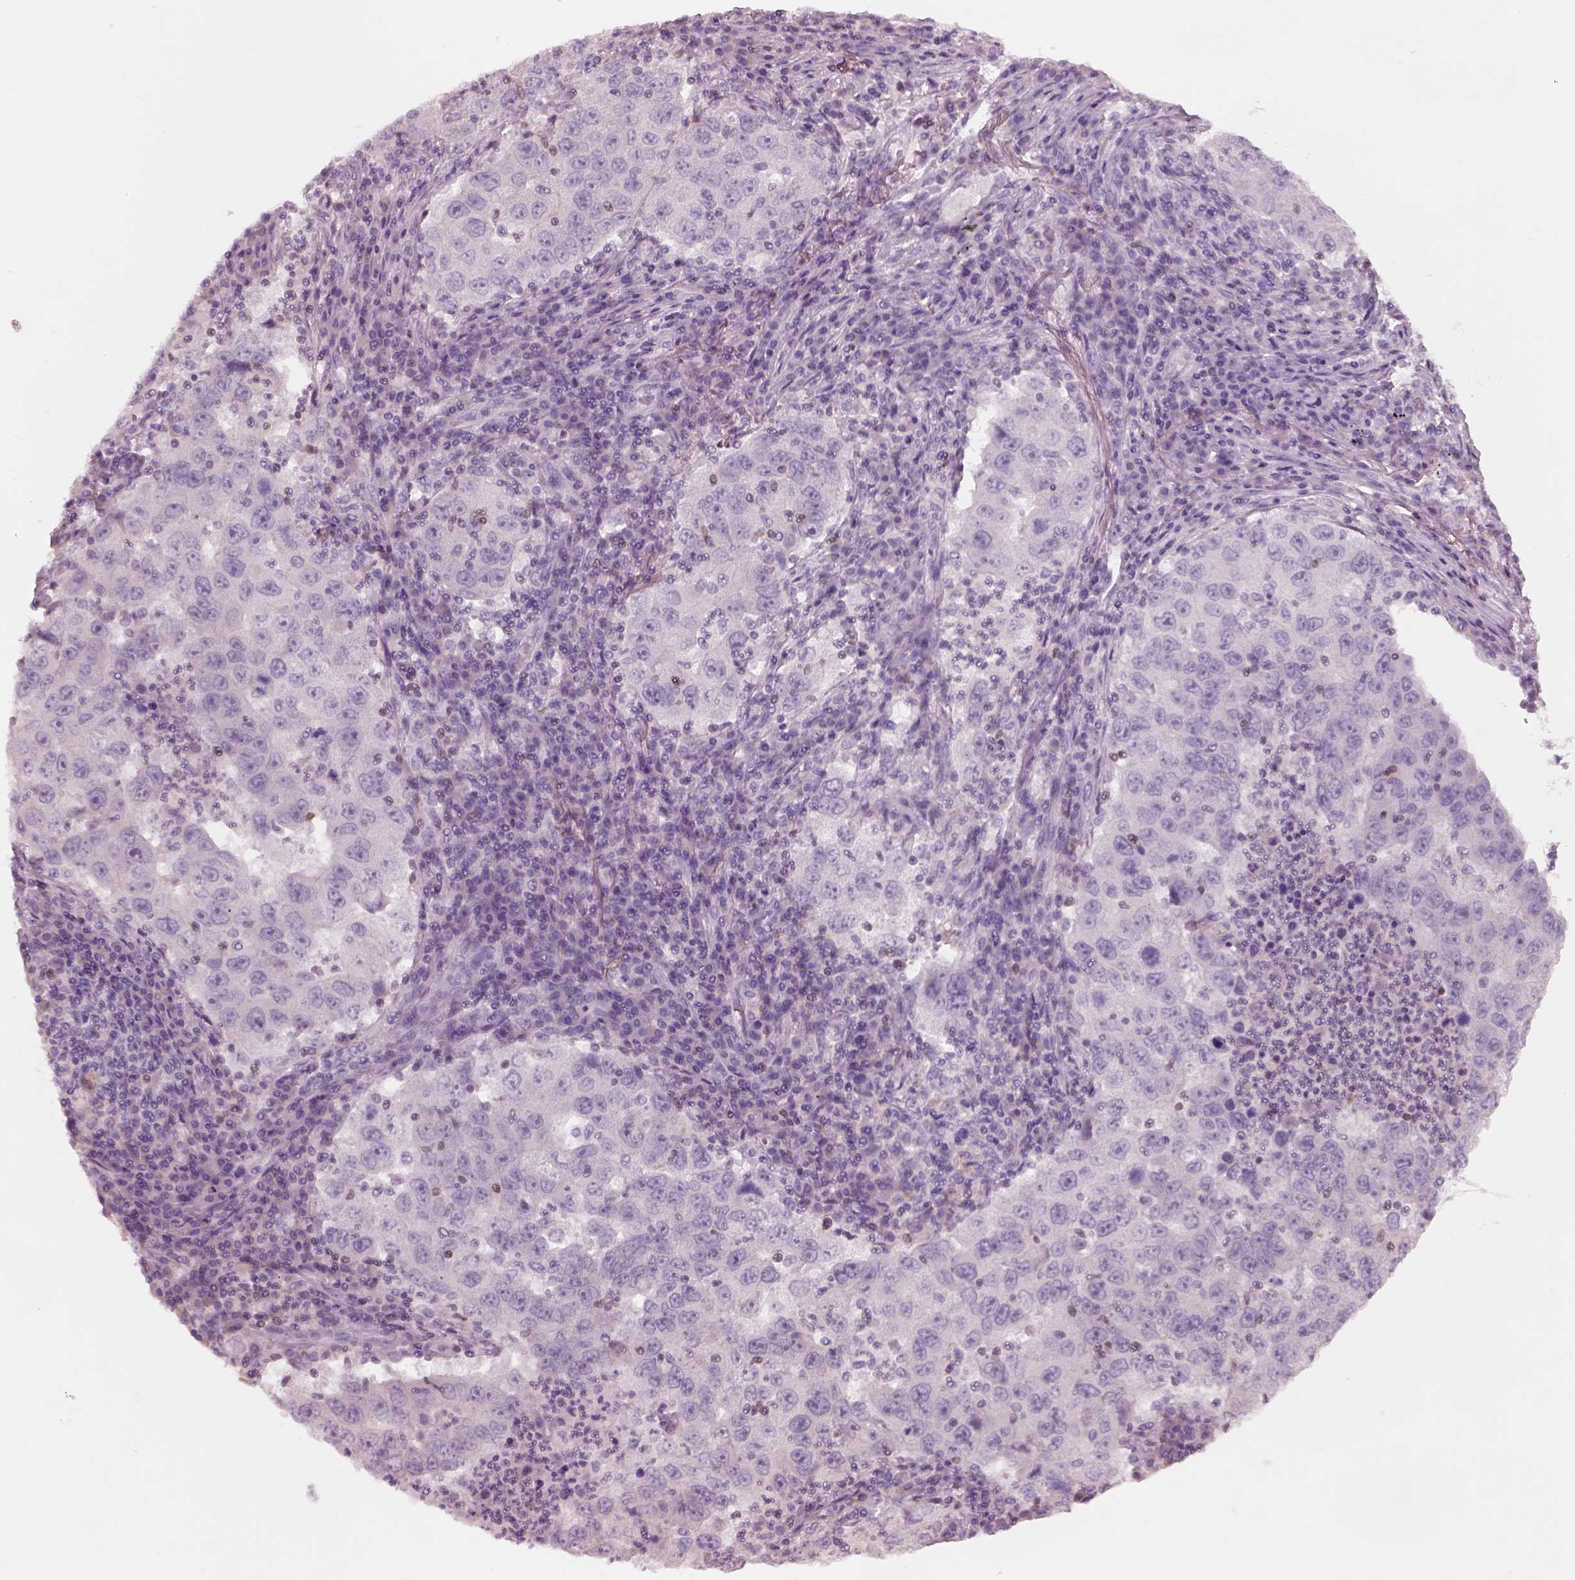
{"staining": {"intensity": "negative", "quantity": "none", "location": "none"}, "tissue": "lung cancer", "cell_type": "Tumor cells", "image_type": "cancer", "snomed": [{"axis": "morphology", "description": "Adenocarcinoma, NOS"}, {"axis": "topography", "description": "Lung"}], "caption": "The photomicrograph reveals no staining of tumor cells in lung cancer. (DAB (3,3'-diaminobenzidine) IHC, high magnification).", "gene": "SLC27A2", "patient": {"sex": "male", "age": 73}}